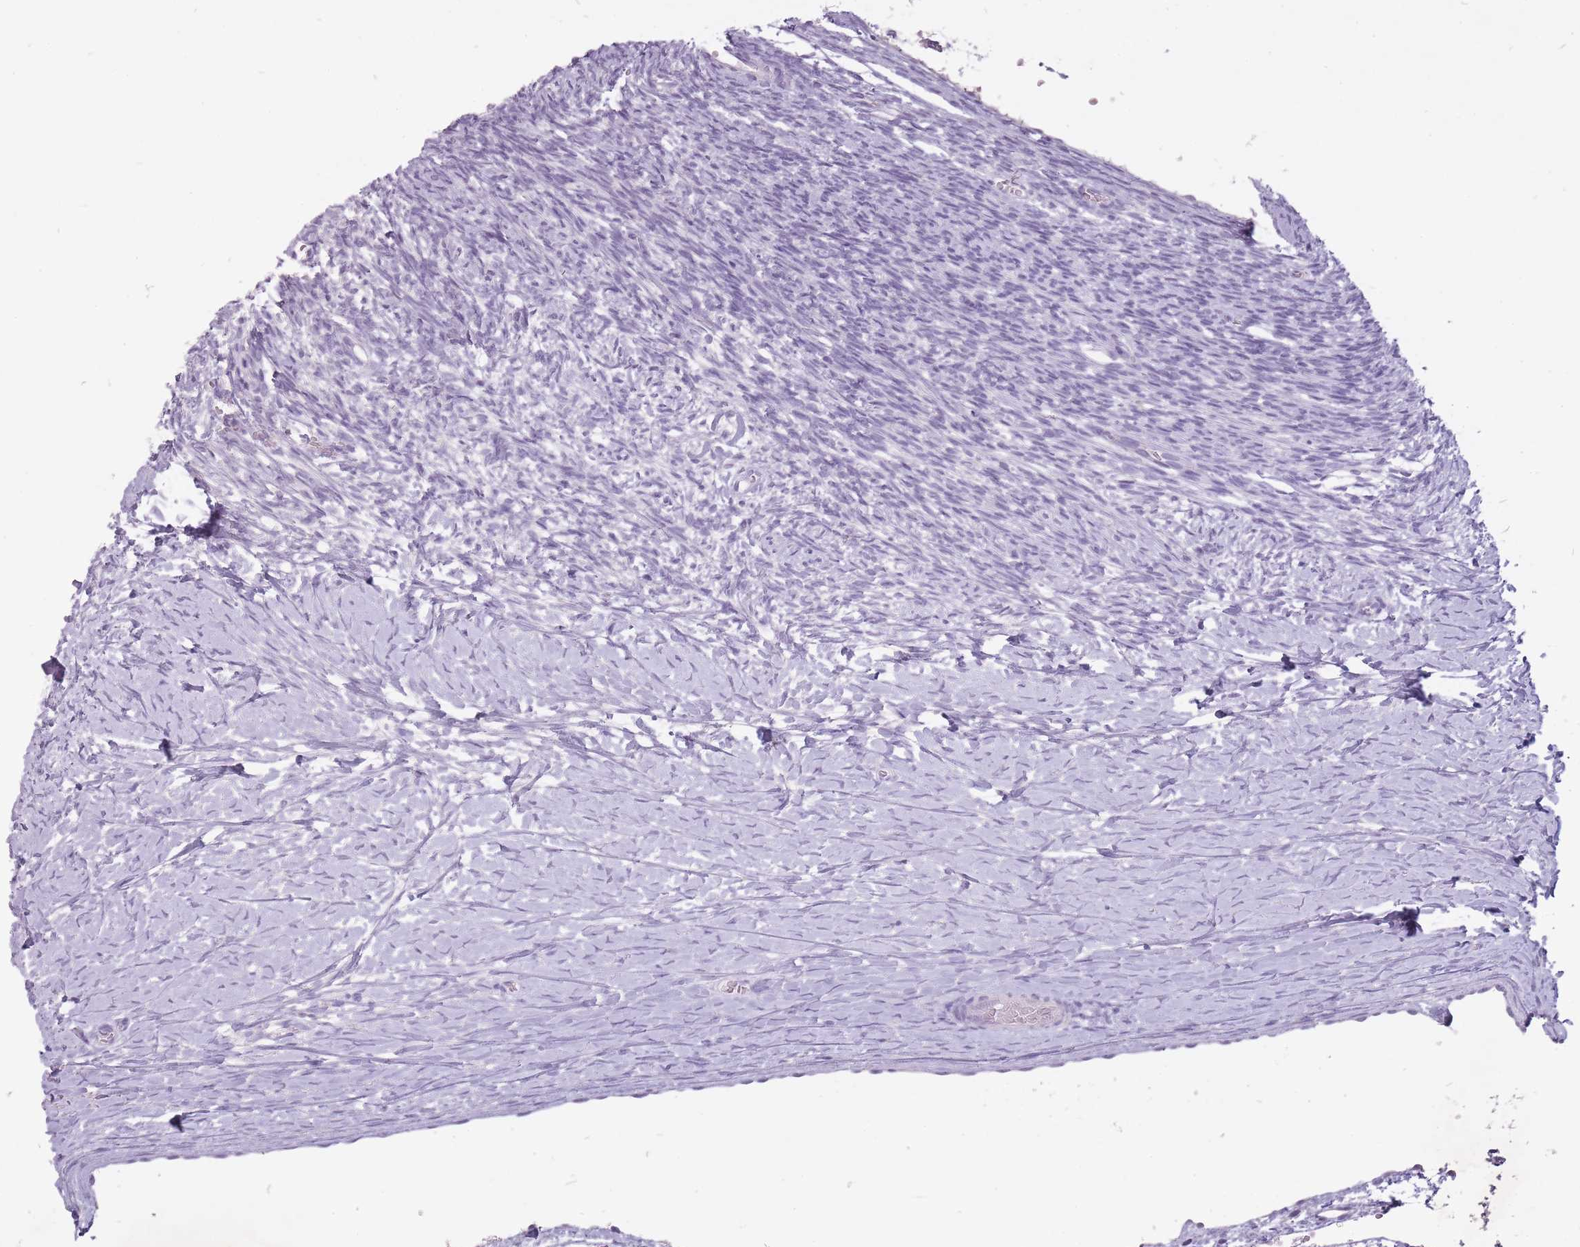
{"staining": {"intensity": "negative", "quantity": "none", "location": "none"}, "tissue": "ovary", "cell_type": "Ovarian stroma cells", "image_type": "normal", "snomed": [{"axis": "morphology", "description": "Normal tissue, NOS"}, {"axis": "topography", "description": "Ovary"}], "caption": "Immunohistochemical staining of benign human ovary demonstrates no significant staining in ovarian stroma cells. Nuclei are stained in blue.", "gene": "FAM43B", "patient": {"sex": "female", "age": 39}}